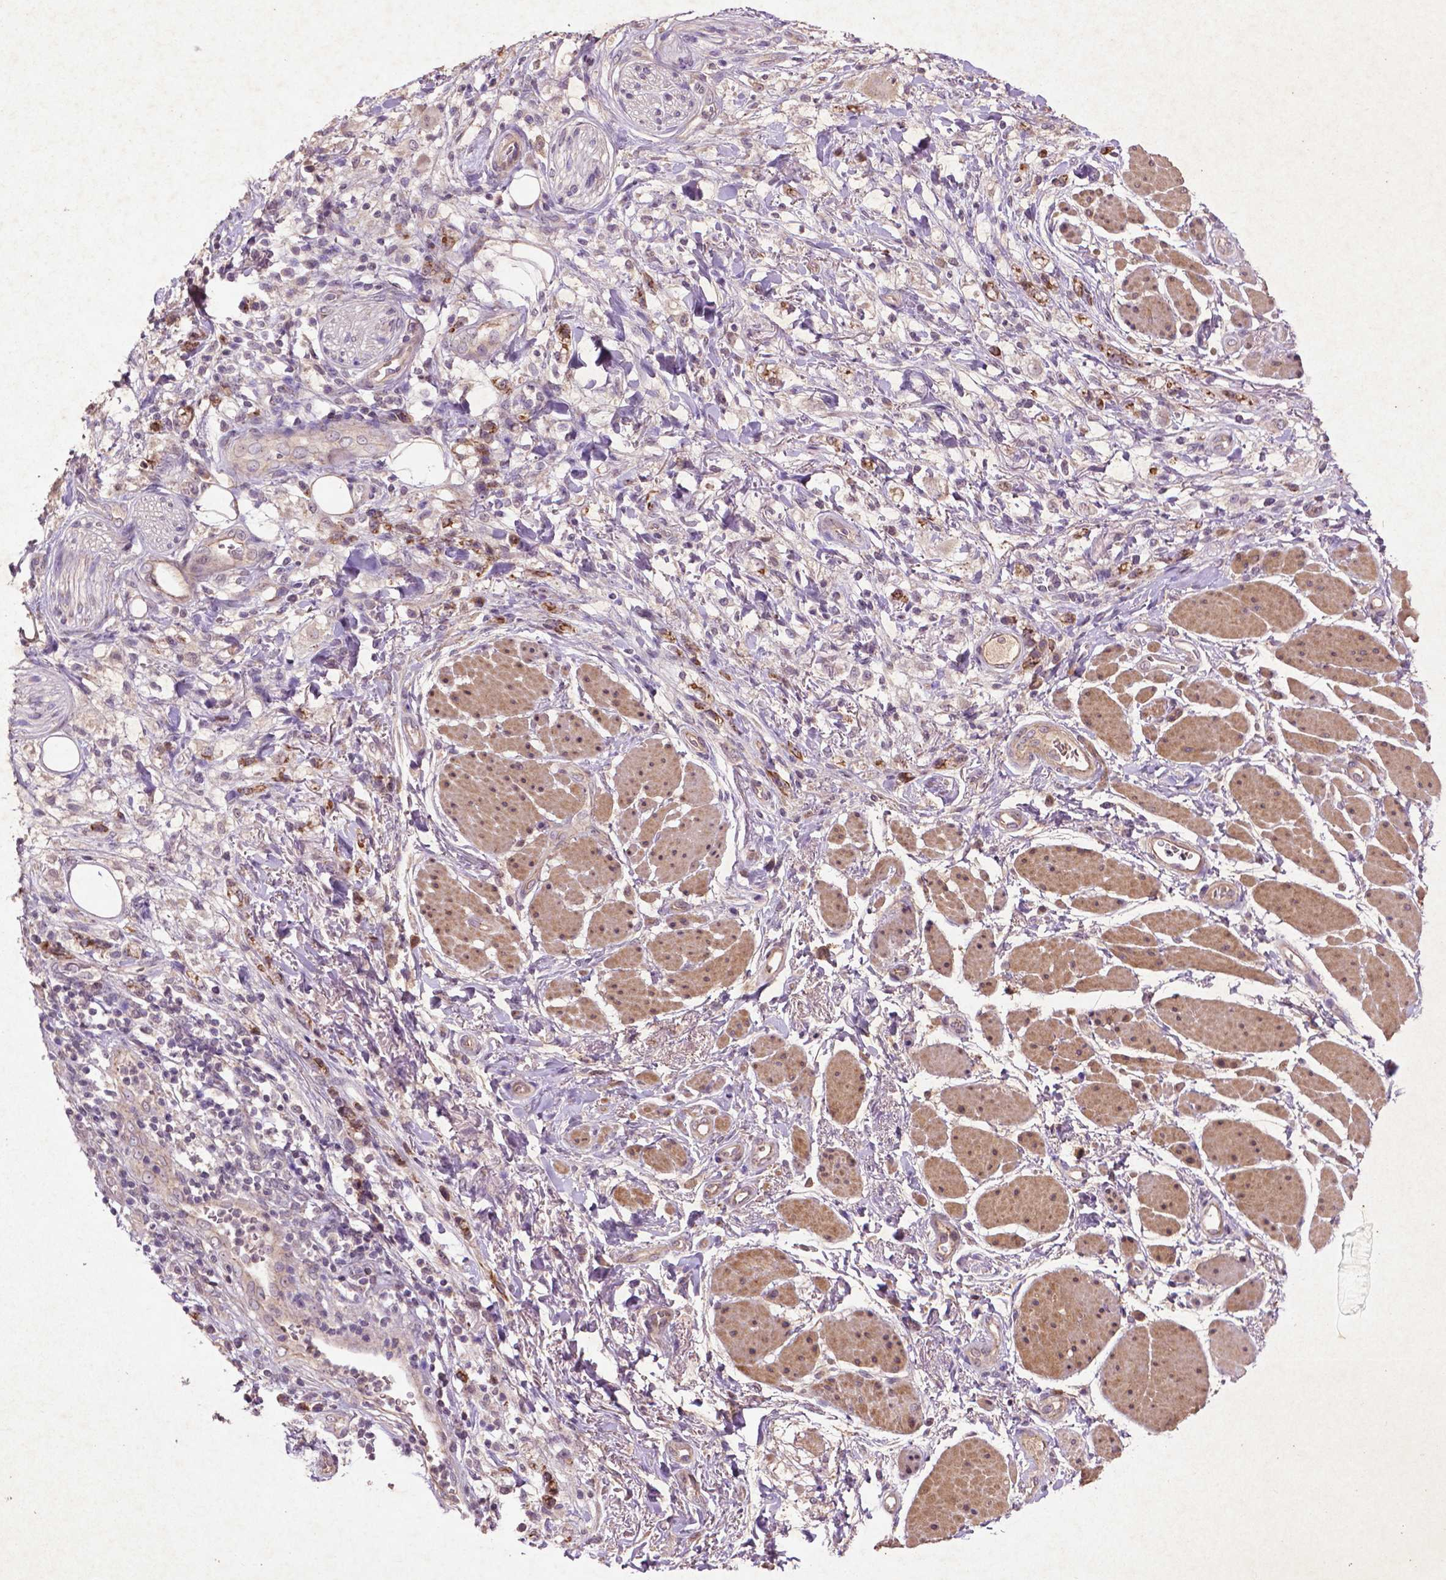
{"staining": {"intensity": "negative", "quantity": "none", "location": "none"}, "tissue": "stomach cancer", "cell_type": "Tumor cells", "image_type": "cancer", "snomed": [{"axis": "morphology", "description": "Adenocarcinoma, NOS"}, {"axis": "topography", "description": "Stomach"}], "caption": "A histopathology image of human stomach adenocarcinoma is negative for staining in tumor cells.", "gene": "COQ2", "patient": {"sex": "female", "age": 60}}